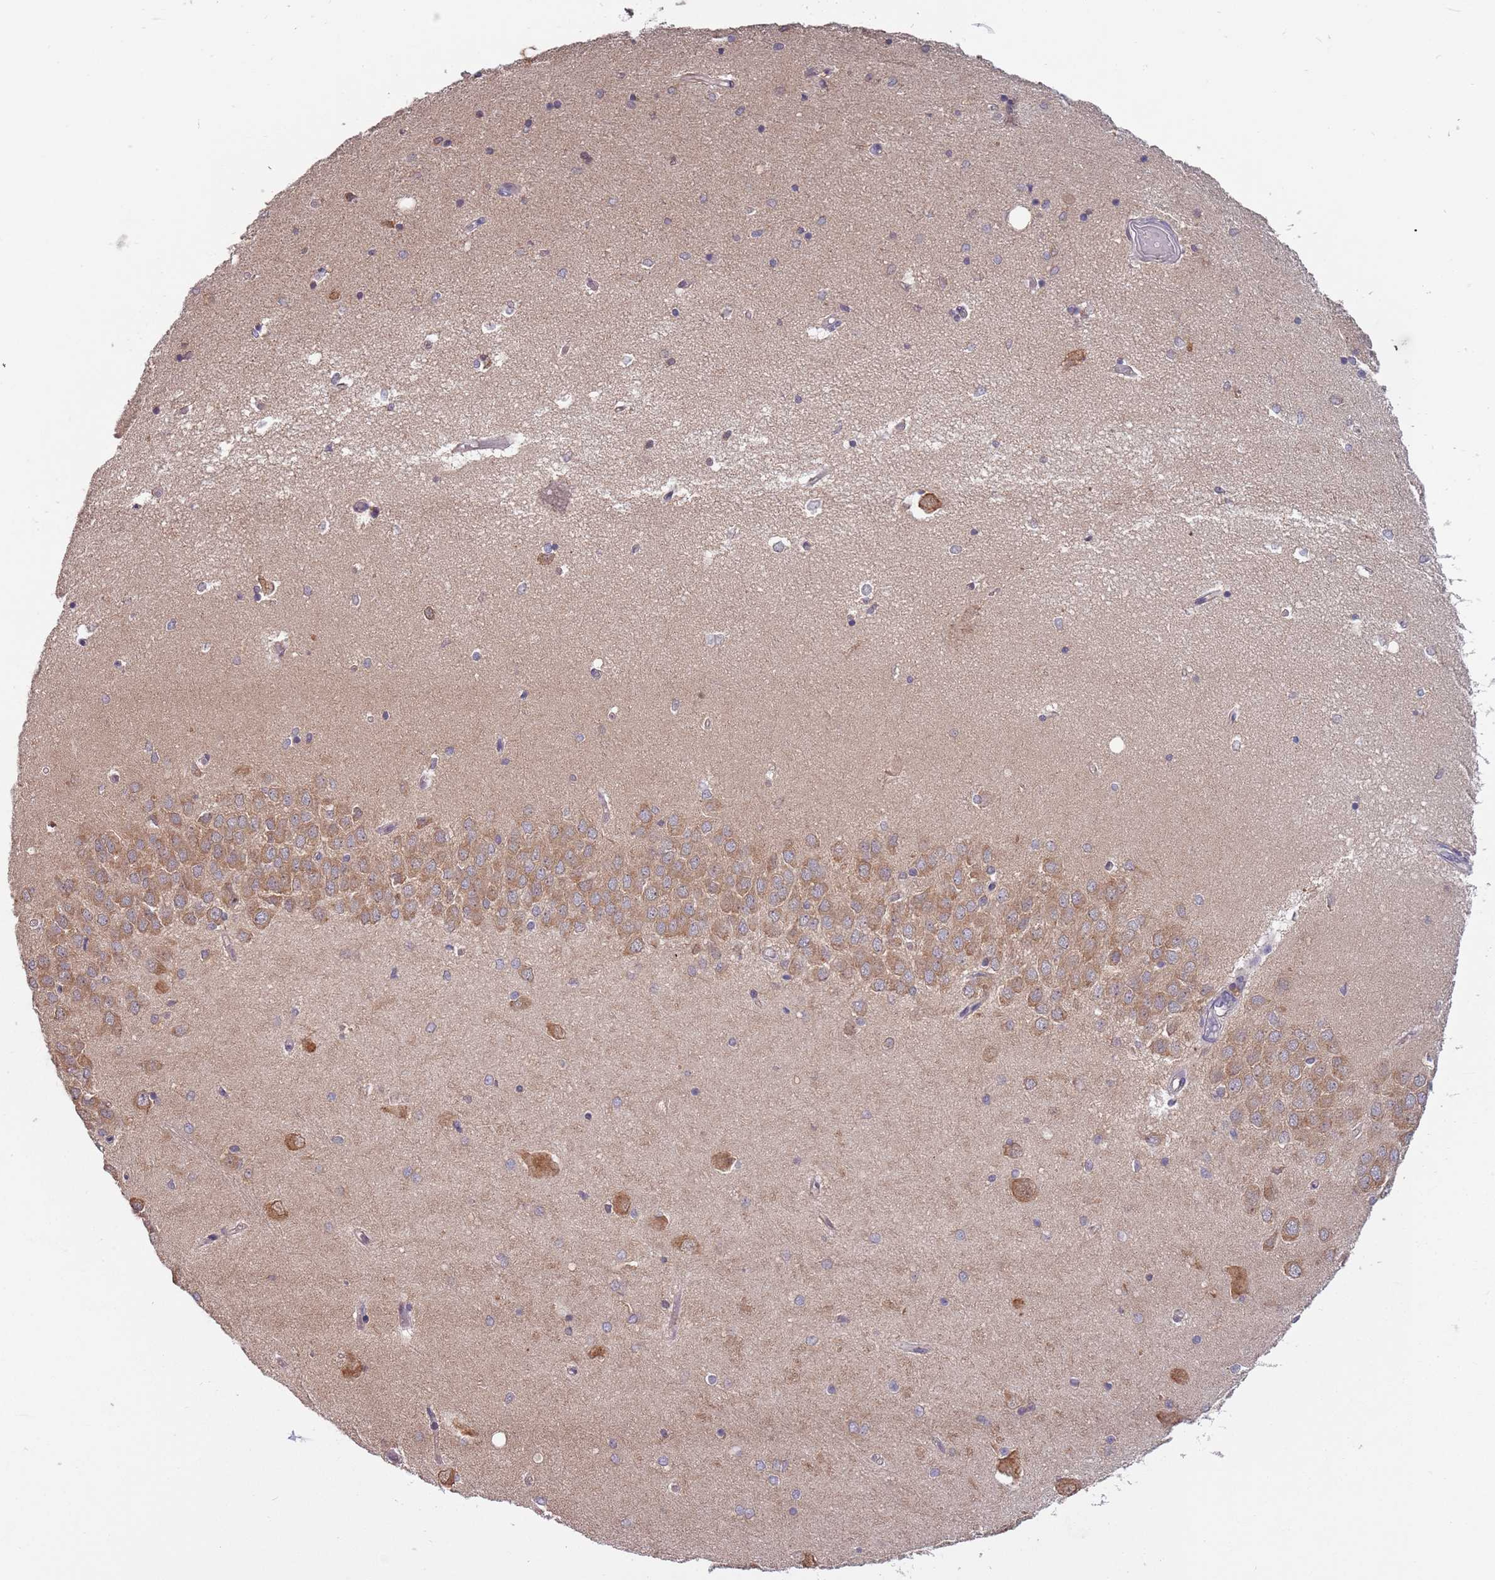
{"staining": {"intensity": "weak", "quantity": "<25%", "location": "cytoplasmic/membranous"}, "tissue": "hippocampus", "cell_type": "Glial cells", "image_type": "normal", "snomed": [{"axis": "morphology", "description": "Normal tissue, NOS"}, {"axis": "topography", "description": "Hippocampus"}], "caption": "DAB (3,3'-diaminobenzidine) immunohistochemical staining of normal human hippocampus demonstrates no significant positivity in glial cells. The staining was performed using DAB to visualize the protein expression in brown, while the nuclei were stained in blue with hematoxylin (Magnification: 20x).", "gene": "USP32", "patient": {"sex": "male", "age": 45}}